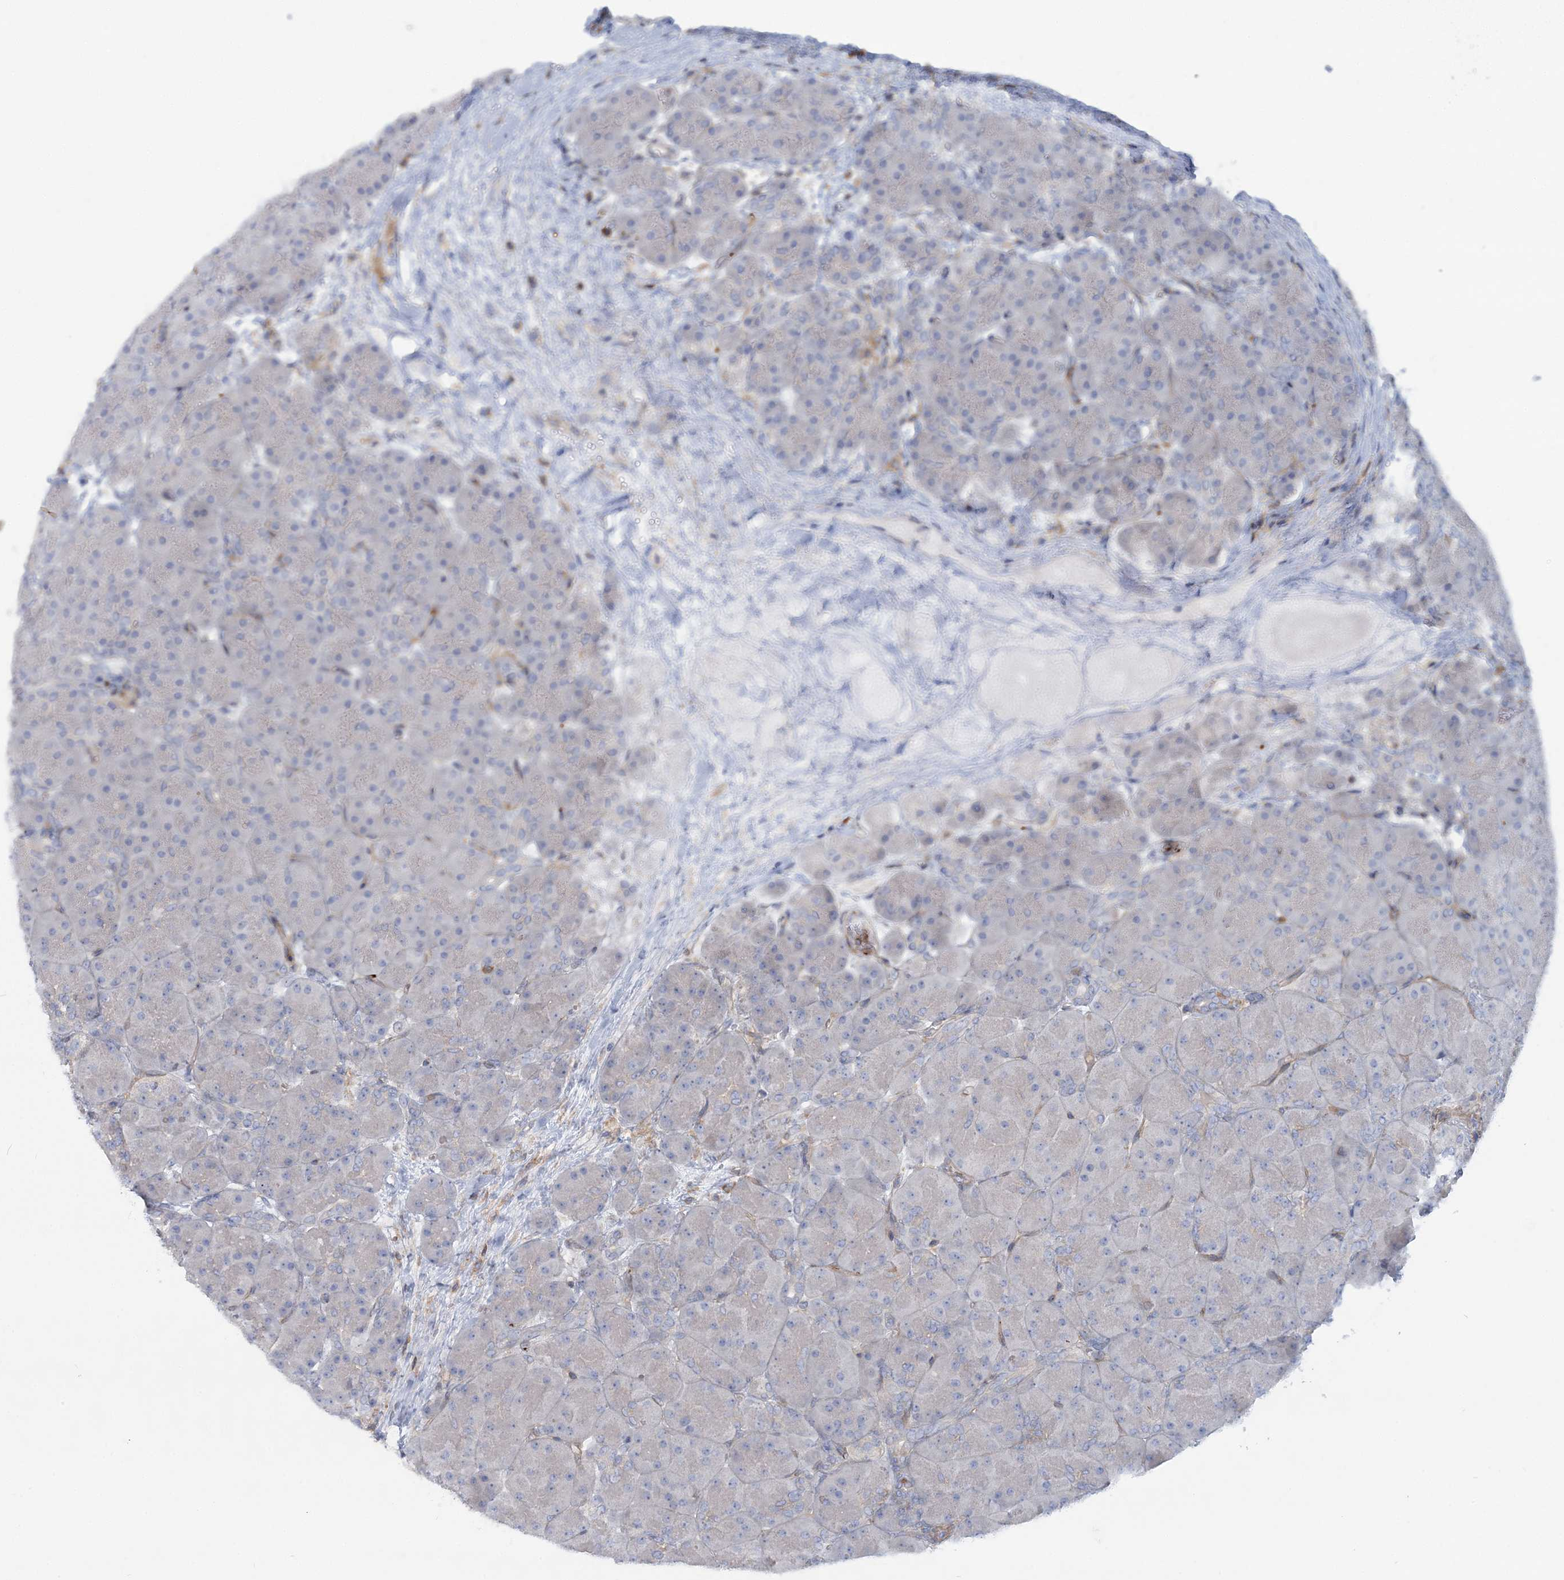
{"staining": {"intensity": "negative", "quantity": "none", "location": "none"}, "tissue": "pancreas", "cell_type": "Exocrine glandular cells", "image_type": "normal", "snomed": [{"axis": "morphology", "description": "Normal tissue, NOS"}, {"axis": "topography", "description": "Pancreas"}], "caption": "The photomicrograph demonstrates no staining of exocrine glandular cells in benign pancreas. (Stains: DAB (3,3'-diaminobenzidine) IHC with hematoxylin counter stain, Microscopy: brightfield microscopy at high magnification).", "gene": "CUEDC2", "patient": {"sex": "male", "age": 66}}